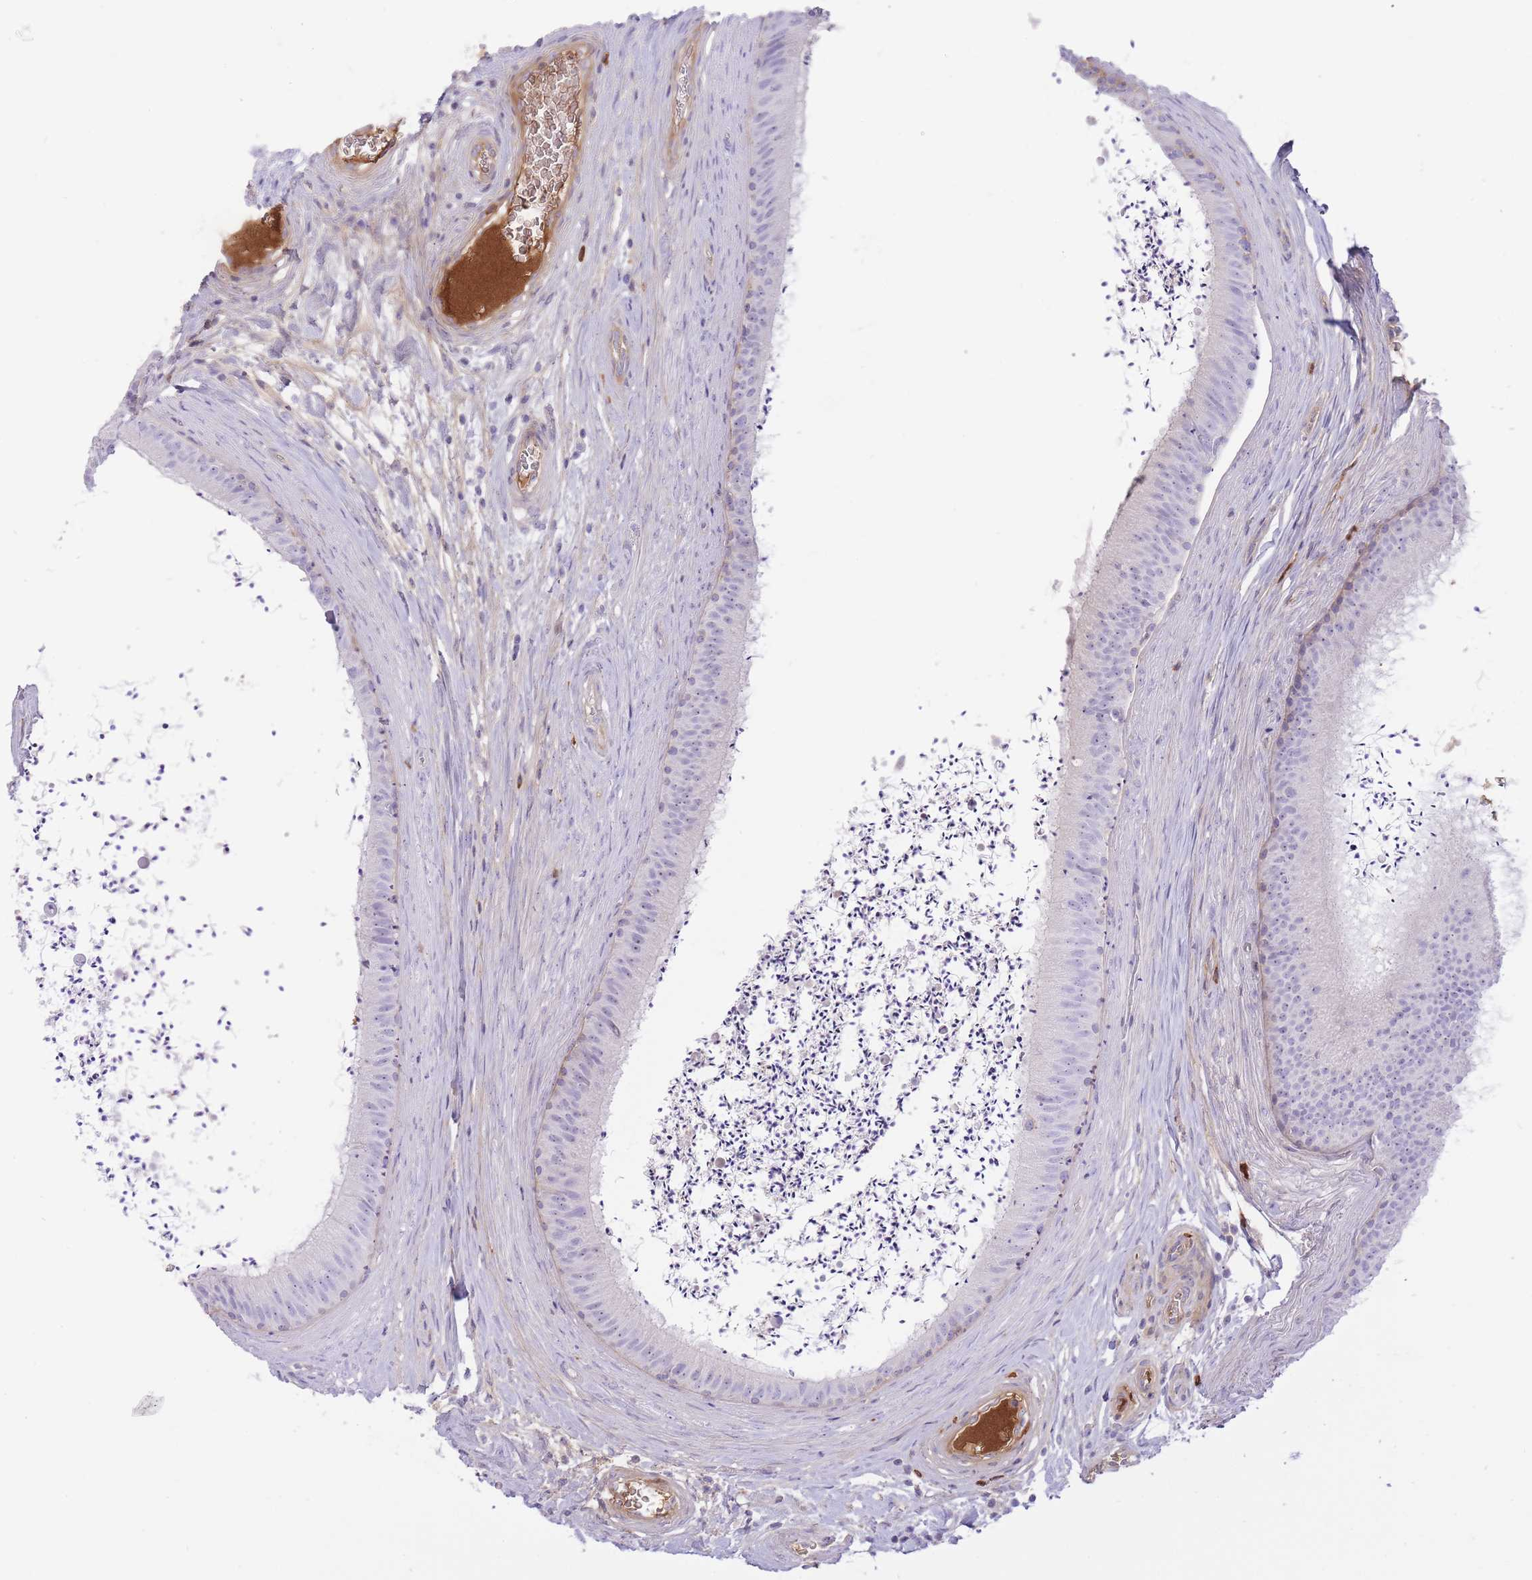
{"staining": {"intensity": "negative", "quantity": "none", "location": "none"}, "tissue": "epididymis", "cell_type": "Glandular cells", "image_type": "normal", "snomed": [{"axis": "morphology", "description": "Normal tissue, NOS"}, {"axis": "topography", "description": "Testis"}, {"axis": "topography", "description": "Epididymis"}], "caption": "Human epididymis stained for a protein using immunohistochemistry (IHC) displays no staining in glandular cells.", "gene": "HRG", "patient": {"sex": "male", "age": 41}}